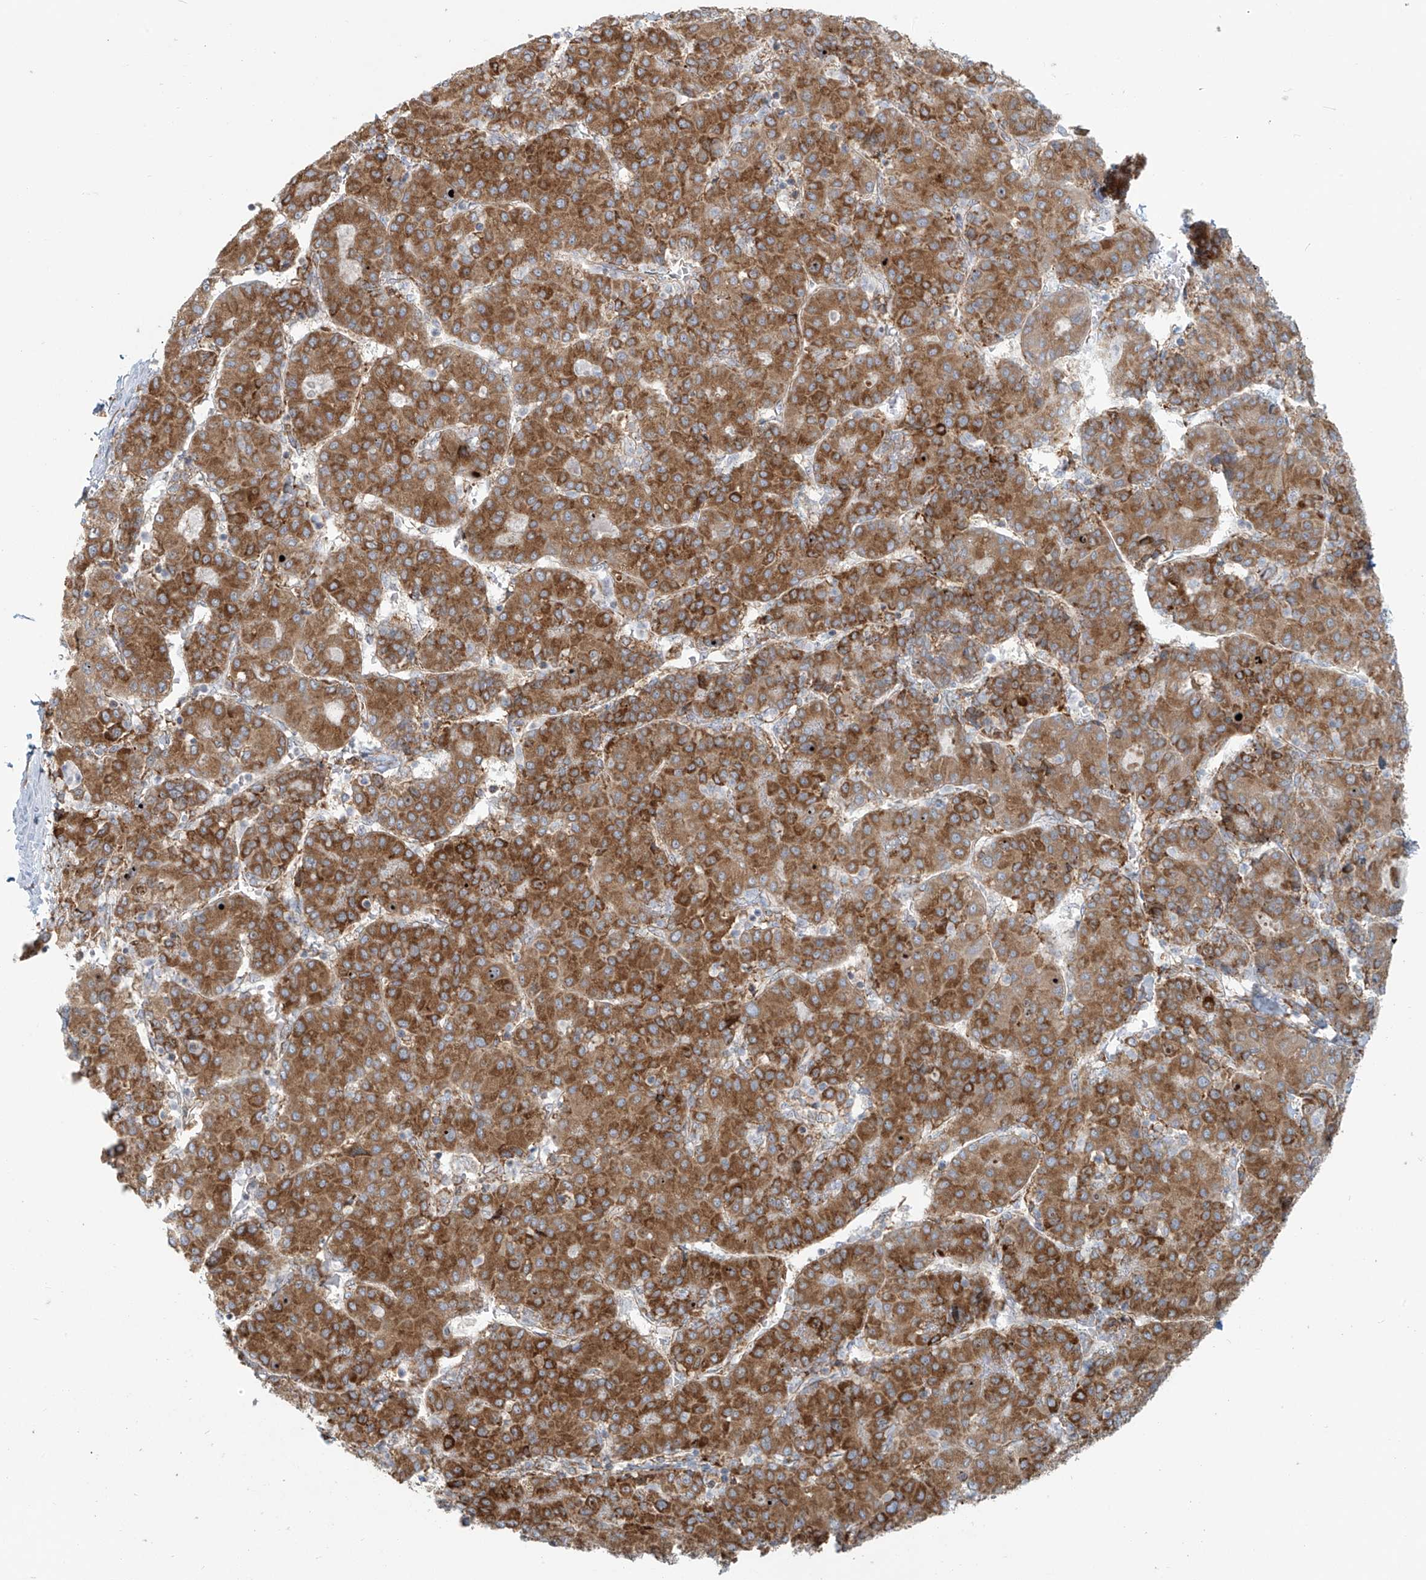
{"staining": {"intensity": "moderate", "quantity": ">75%", "location": "cytoplasmic/membranous"}, "tissue": "liver cancer", "cell_type": "Tumor cells", "image_type": "cancer", "snomed": [{"axis": "morphology", "description": "Carcinoma, Hepatocellular, NOS"}, {"axis": "topography", "description": "Liver"}], "caption": "Hepatocellular carcinoma (liver) stained with IHC displays moderate cytoplasmic/membranous staining in approximately >75% of tumor cells.", "gene": "KATNIP", "patient": {"sex": "male", "age": 65}}